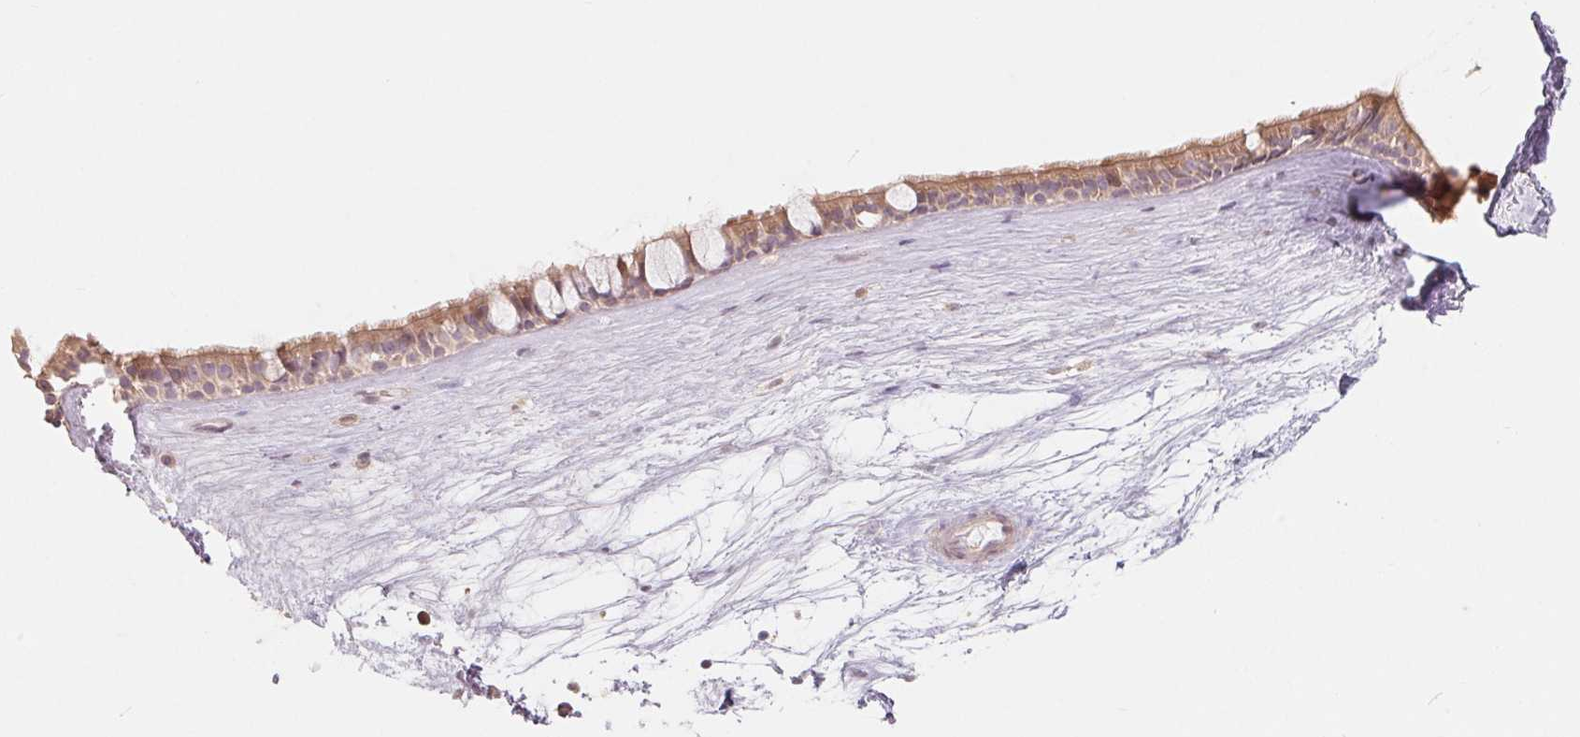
{"staining": {"intensity": "moderate", "quantity": "25%-75%", "location": "cytoplasmic/membranous"}, "tissue": "nasopharynx", "cell_type": "Respiratory epithelial cells", "image_type": "normal", "snomed": [{"axis": "morphology", "description": "Normal tissue, NOS"}, {"axis": "topography", "description": "Nasopharynx"}], "caption": "High-power microscopy captured an immunohistochemistry photomicrograph of normal nasopharynx, revealing moderate cytoplasmic/membranous expression in approximately 25%-75% of respiratory epithelial cells. The protein is shown in brown color, while the nuclei are stained blue.", "gene": "DENND2C", "patient": {"sex": "male", "age": 68}}